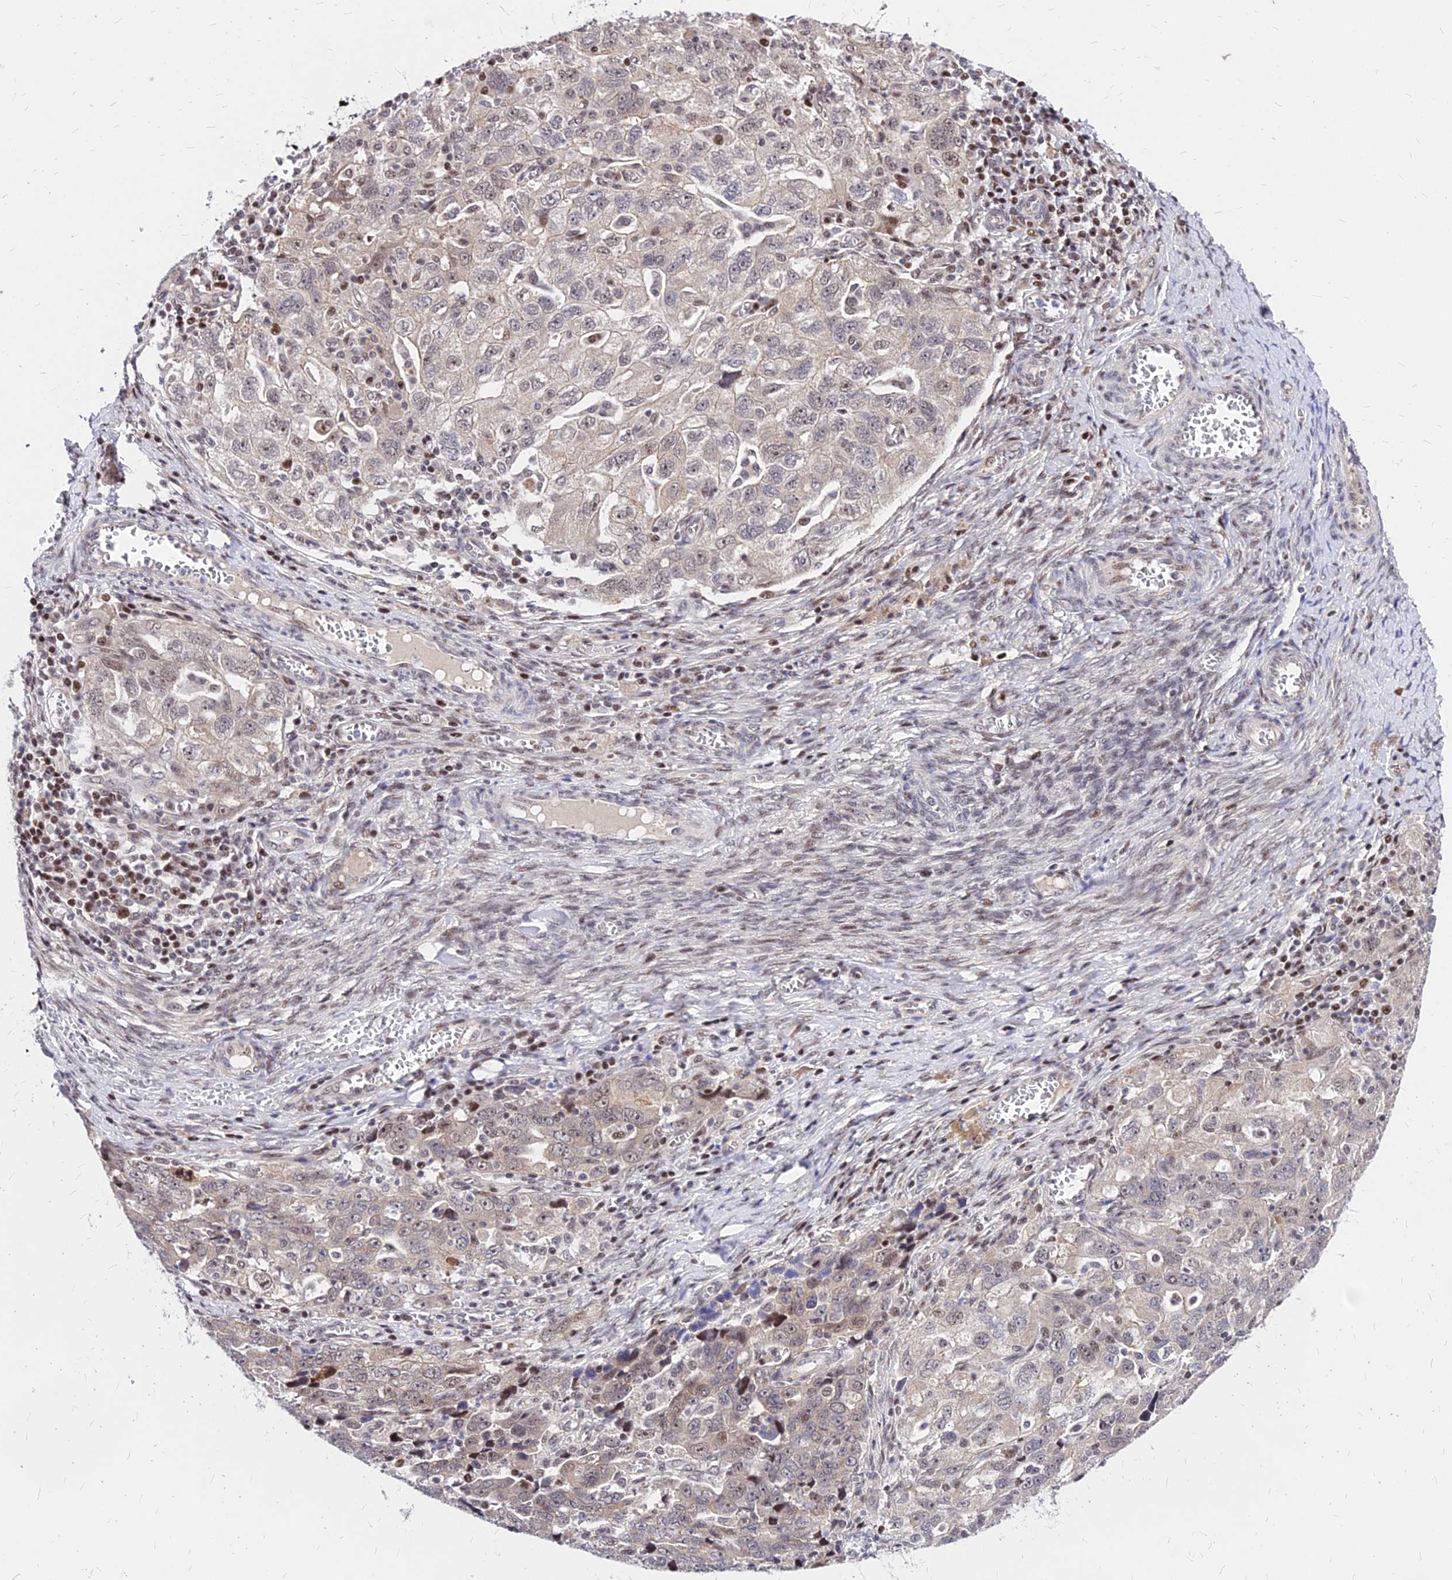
{"staining": {"intensity": "weak", "quantity": "<25%", "location": "cytoplasmic/membranous,nuclear"}, "tissue": "ovarian cancer", "cell_type": "Tumor cells", "image_type": "cancer", "snomed": [{"axis": "morphology", "description": "Carcinoma, NOS"}, {"axis": "morphology", "description": "Cystadenocarcinoma, serous, NOS"}, {"axis": "topography", "description": "Ovary"}], "caption": "There is no significant positivity in tumor cells of ovarian cancer (serous cystadenocarcinoma).", "gene": "DDX55", "patient": {"sex": "female", "age": 69}}